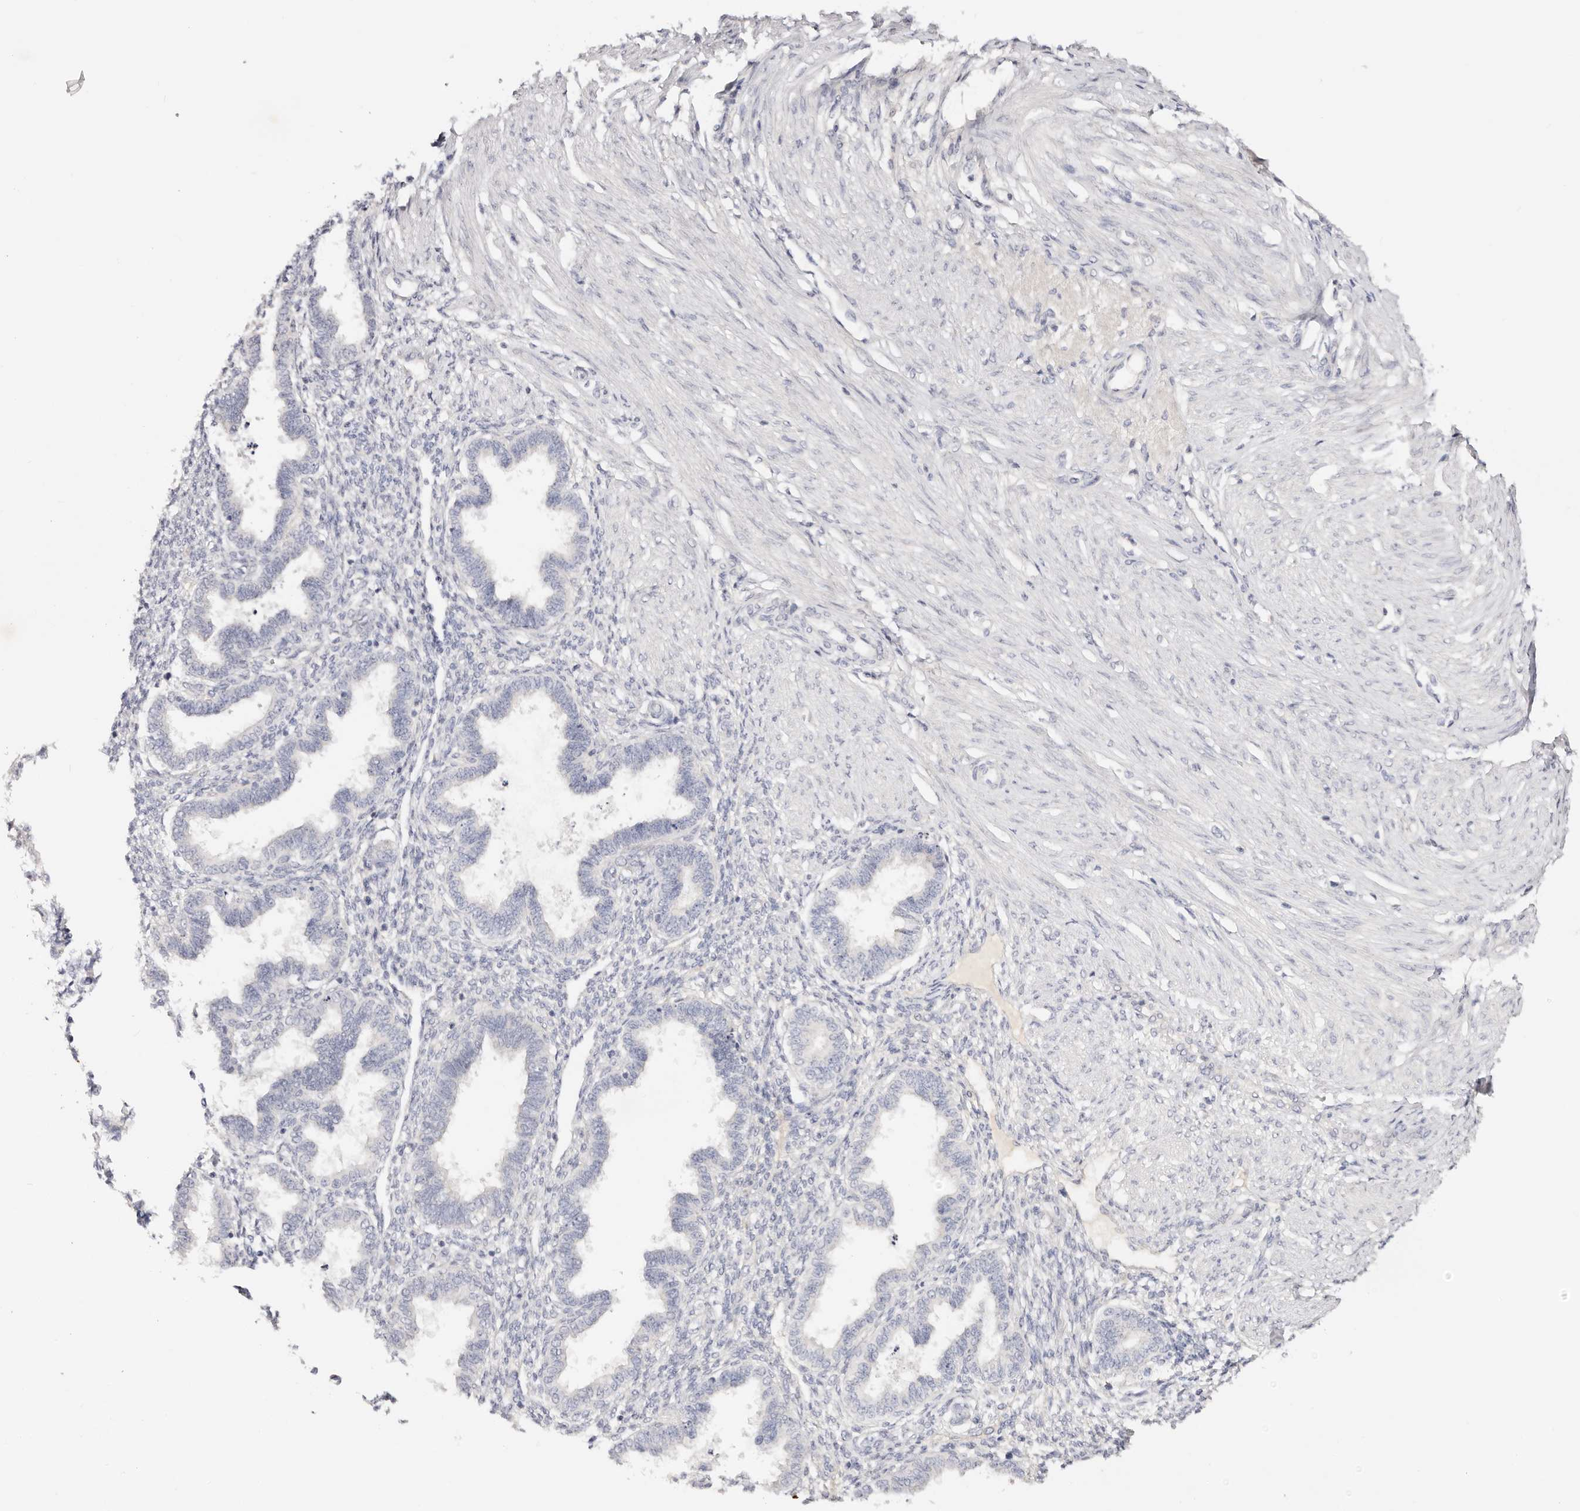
{"staining": {"intensity": "negative", "quantity": "none", "location": "none"}, "tissue": "endometrium", "cell_type": "Cells in endometrial stroma", "image_type": "normal", "snomed": [{"axis": "morphology", "description": "Normal tissue, NOS"}, {"axis": "topography", "description": "Endometrium"}], "caption": "Immunohistochemistry (IHC) of benign endometrium shows no positivity in cells in endometrial stroma.", "gene": "DNASE1", "patient": {"sex": "female", "age": 33}}